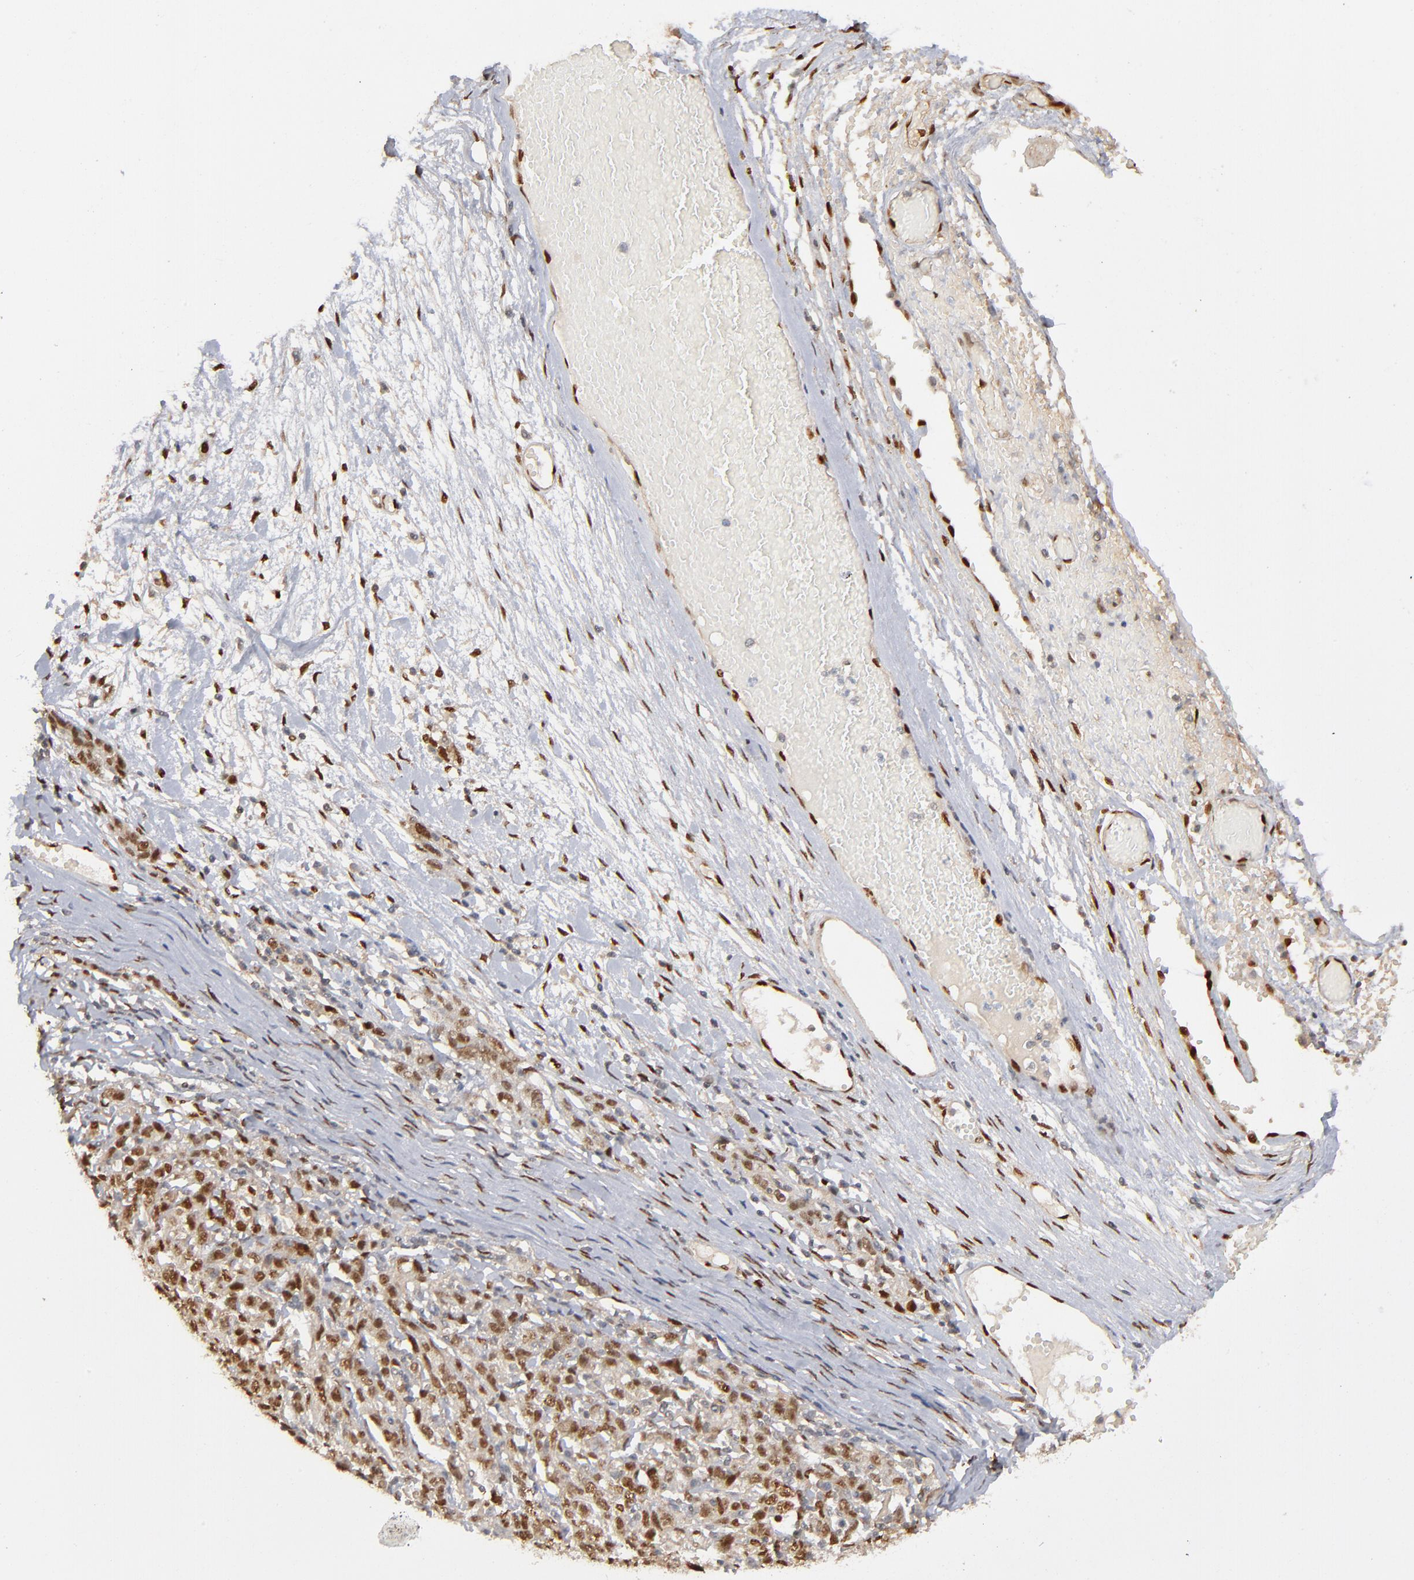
{"staining": {"intensity": "moderate", "quantity": ">75%", "location": "nuclear"}, "tissue": "ovarian cancer", "cell_type": "Tumor cells", "image_type": "cancer", "snomed": [{"axis": "morphology", "description": "Cystadenocarcinoma, serous, NOS"}, {"axis": "topography", "description": "Ovary"}], "caption": "Ovarian cancer (serous cystadenocarcinoma) stained for a protein shows moderate nuclear positivity in tumor cells. The staining is performed using DAB (3,3'-diaminobenzidine) brown chromogen to label protein expression. The nuclei are counter-stained blue using hematoxylin.", "gene": "NFIB", "patient": {"sex": "female", "age": 71}}